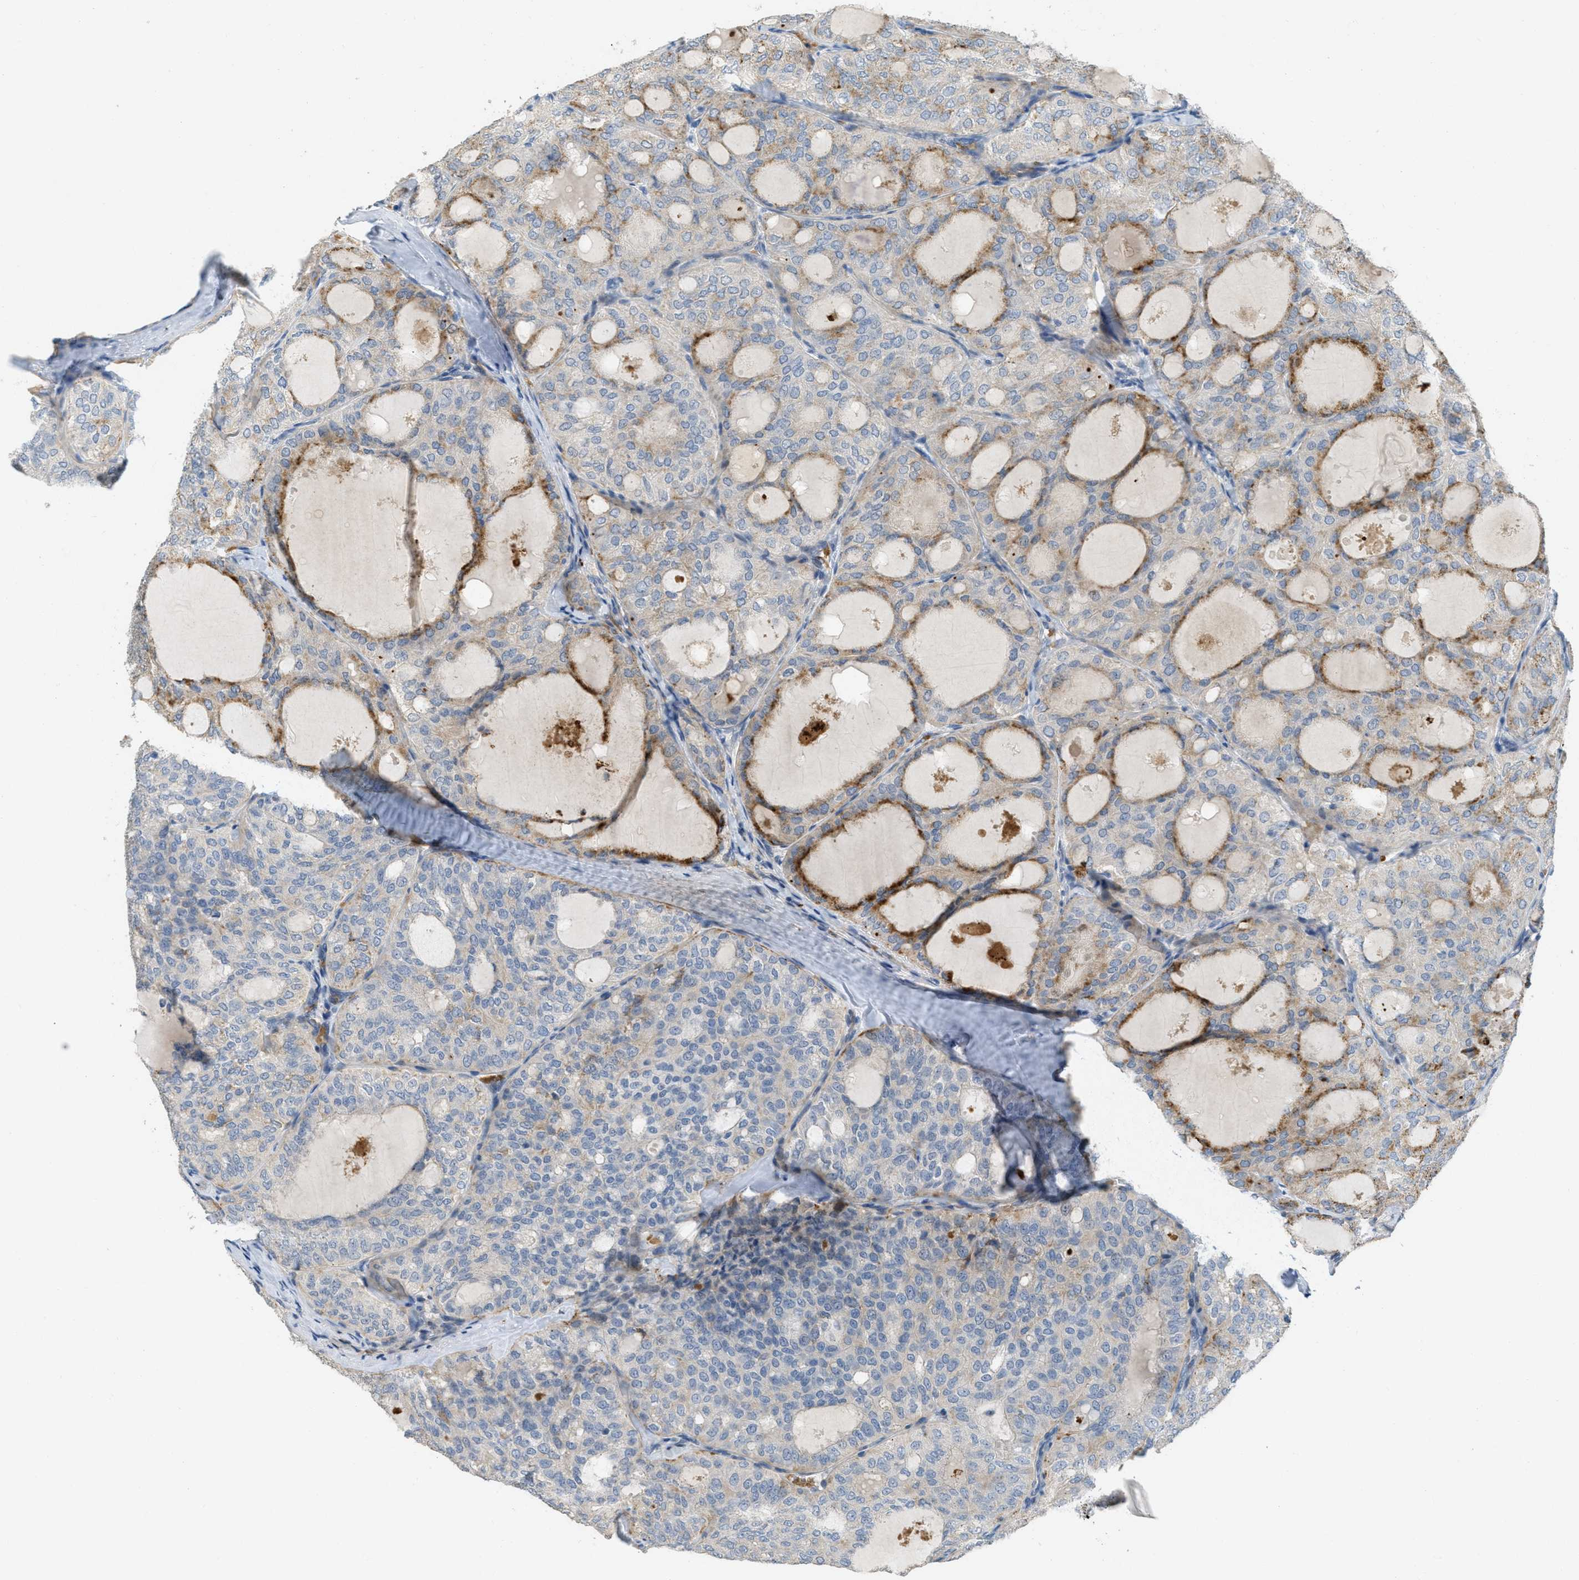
{"staining": {"intensity": "moderate", "quantity": "25%-75%", "location": "cytoplasmic/membranous"}, "tissue": "thyroid cancer", "cell_type": "Tumor cells", "image_type": "cancer", "snomed": [{"axis": "morphology", "description": "Follicular adenoma carcinoma, NOS"}, {"axis": "topography", "description": "Thyroid gland"}], "caption": "This is a histology image of immunohistochemistry staining of thyroid cancer (follicular adenoma carcinoma), which shows moderate positivity in the cytoplasmic/membranous of tumor cells.", "gene": "MRS2", "patient": {"sex": "male", "age": 75}}